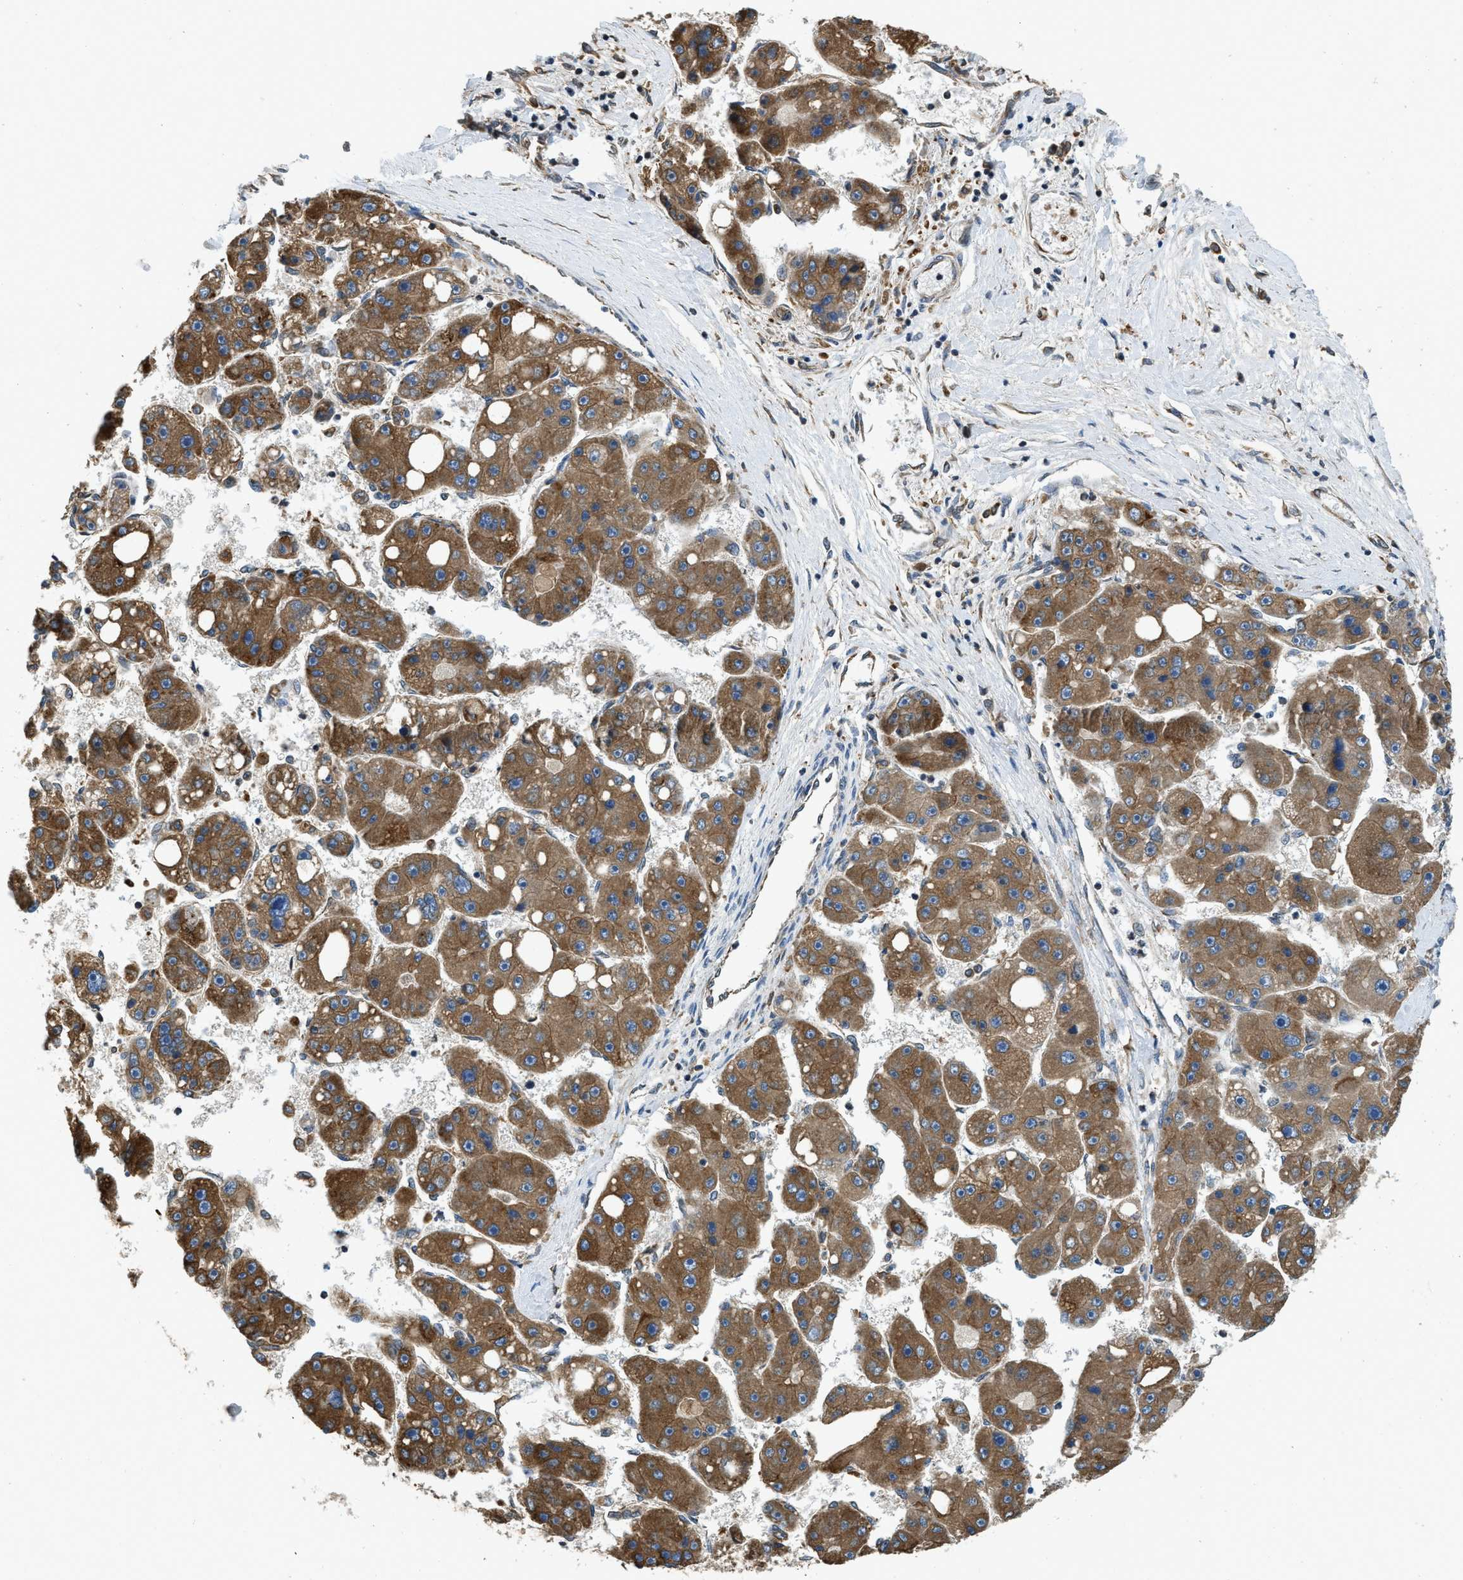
{"staining": {"intensity": "moderate", "quantity": ">75%", "location": "cytoplasmic/membranous"}, "tissue": "liver cancer", "cell_type": "Tumor cells", "image_type": "cancer", "snomed": [{"axis": "morphology", "description": "Carcinoma, Hepatocellular, NOS"}, {"axis": "topography", "description": "Liver"}], "caption": "Liver cancer (hepatocellular carcinoma) was stained to show a protein in brown. There is medium levels of moderate cytoplasmic/membranous expression in about >75% of tumor cells. Using DAB (3,3'-diaminobenzidine) (brown) and hematoxylin (blue) stains, captured at high magnification using brightfield microscopy.", "gene": "BCAP31", "patient": {"sex": "female", "age": 61}}